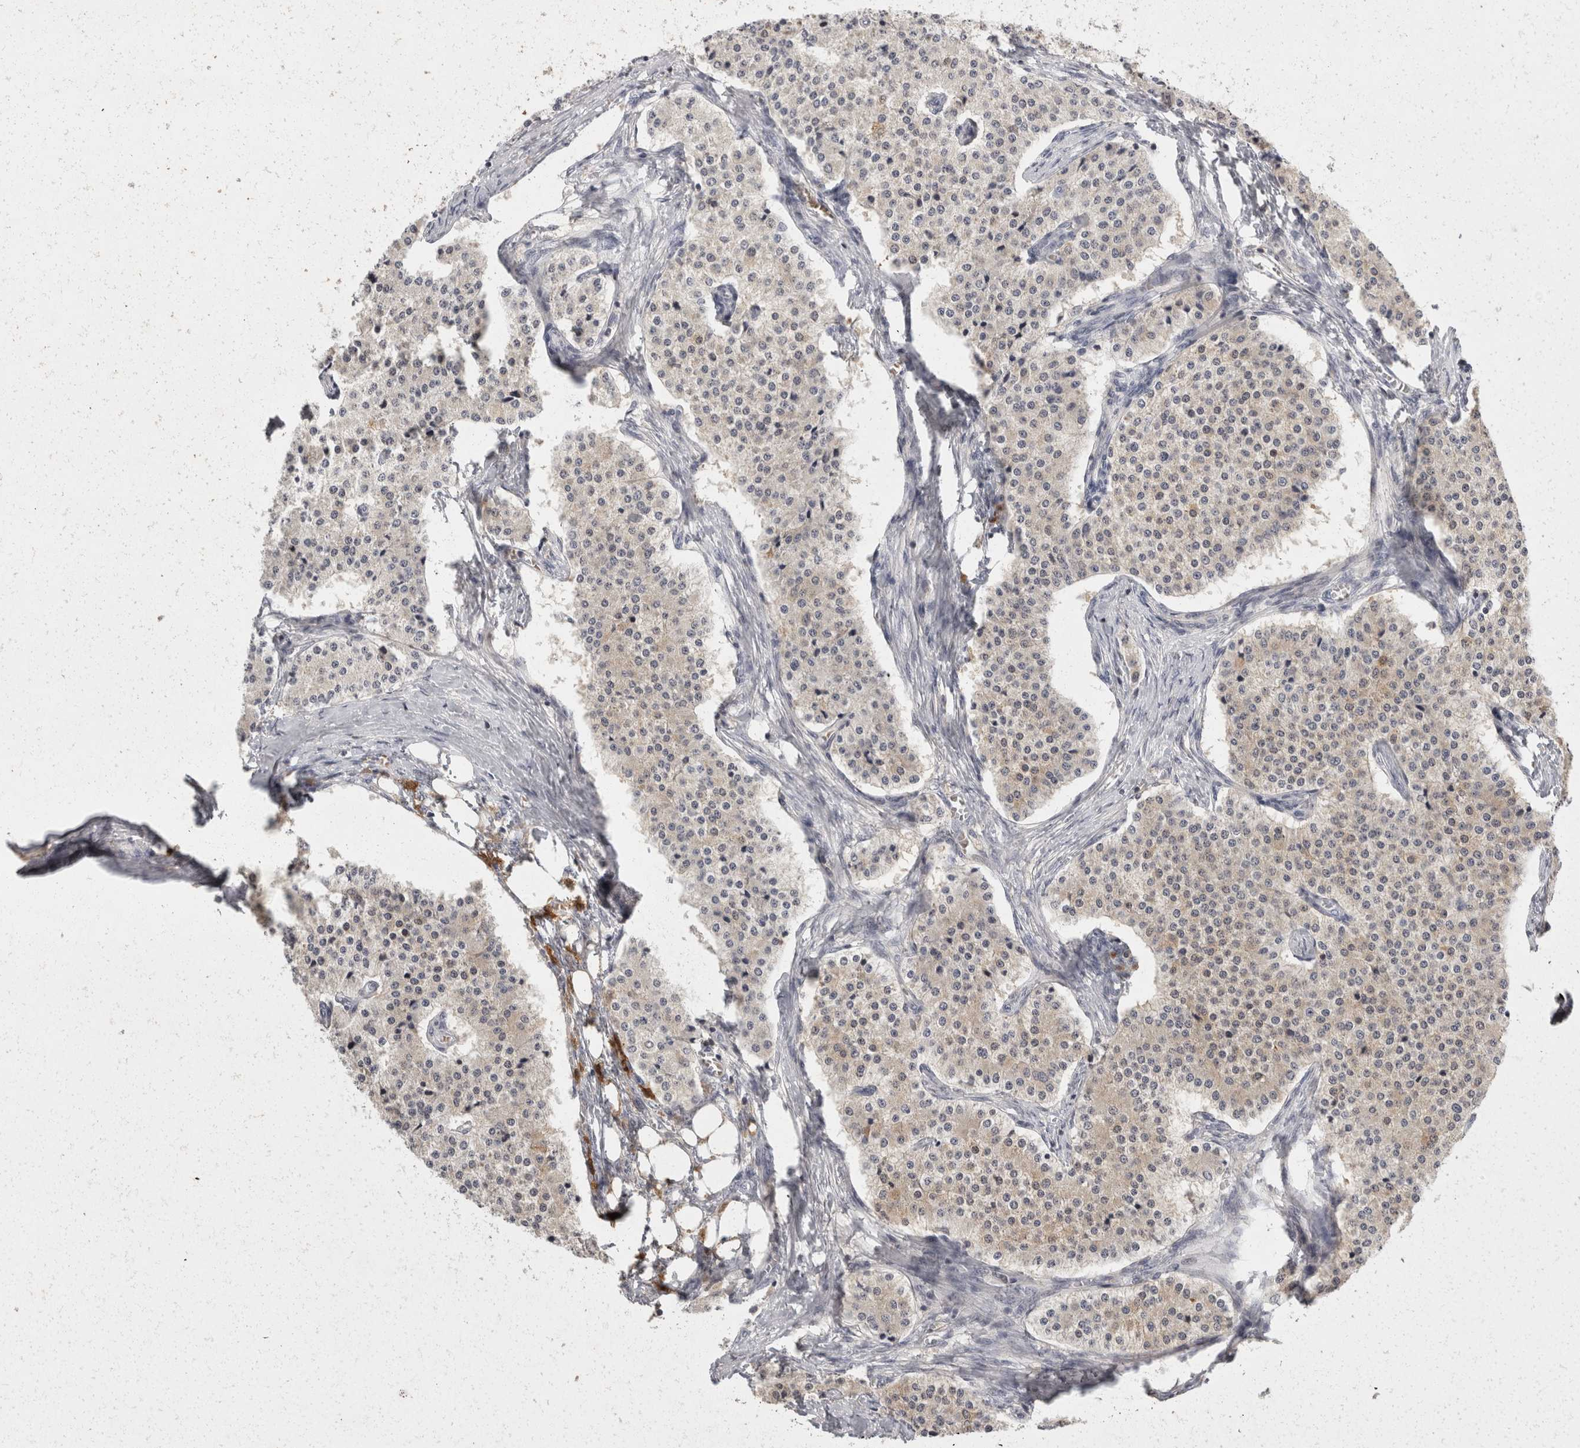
{"staining": {"intensity": "weak", "quantity": "<25%", "location": "cytoplasmic/membranous"}, "tissue": "carcinoid", "cell_type": "Tumor cells", "image_type": "cancer", "snomed": [{"axis": "morphology", "description": "Carcinoid, malignant, NOS"}, {"axis": "topography", "description": "Colon"}], "caption": "Immunohistochemistry micrograph of neoplastic tissue: human carcinoid (malignant) stained with DAB (3,3'-diaminobenzidine) displays no significant protein positivity in tumor cells.", "gene": "ACAT2", "patient": {"sex": "female", "age": 52}}